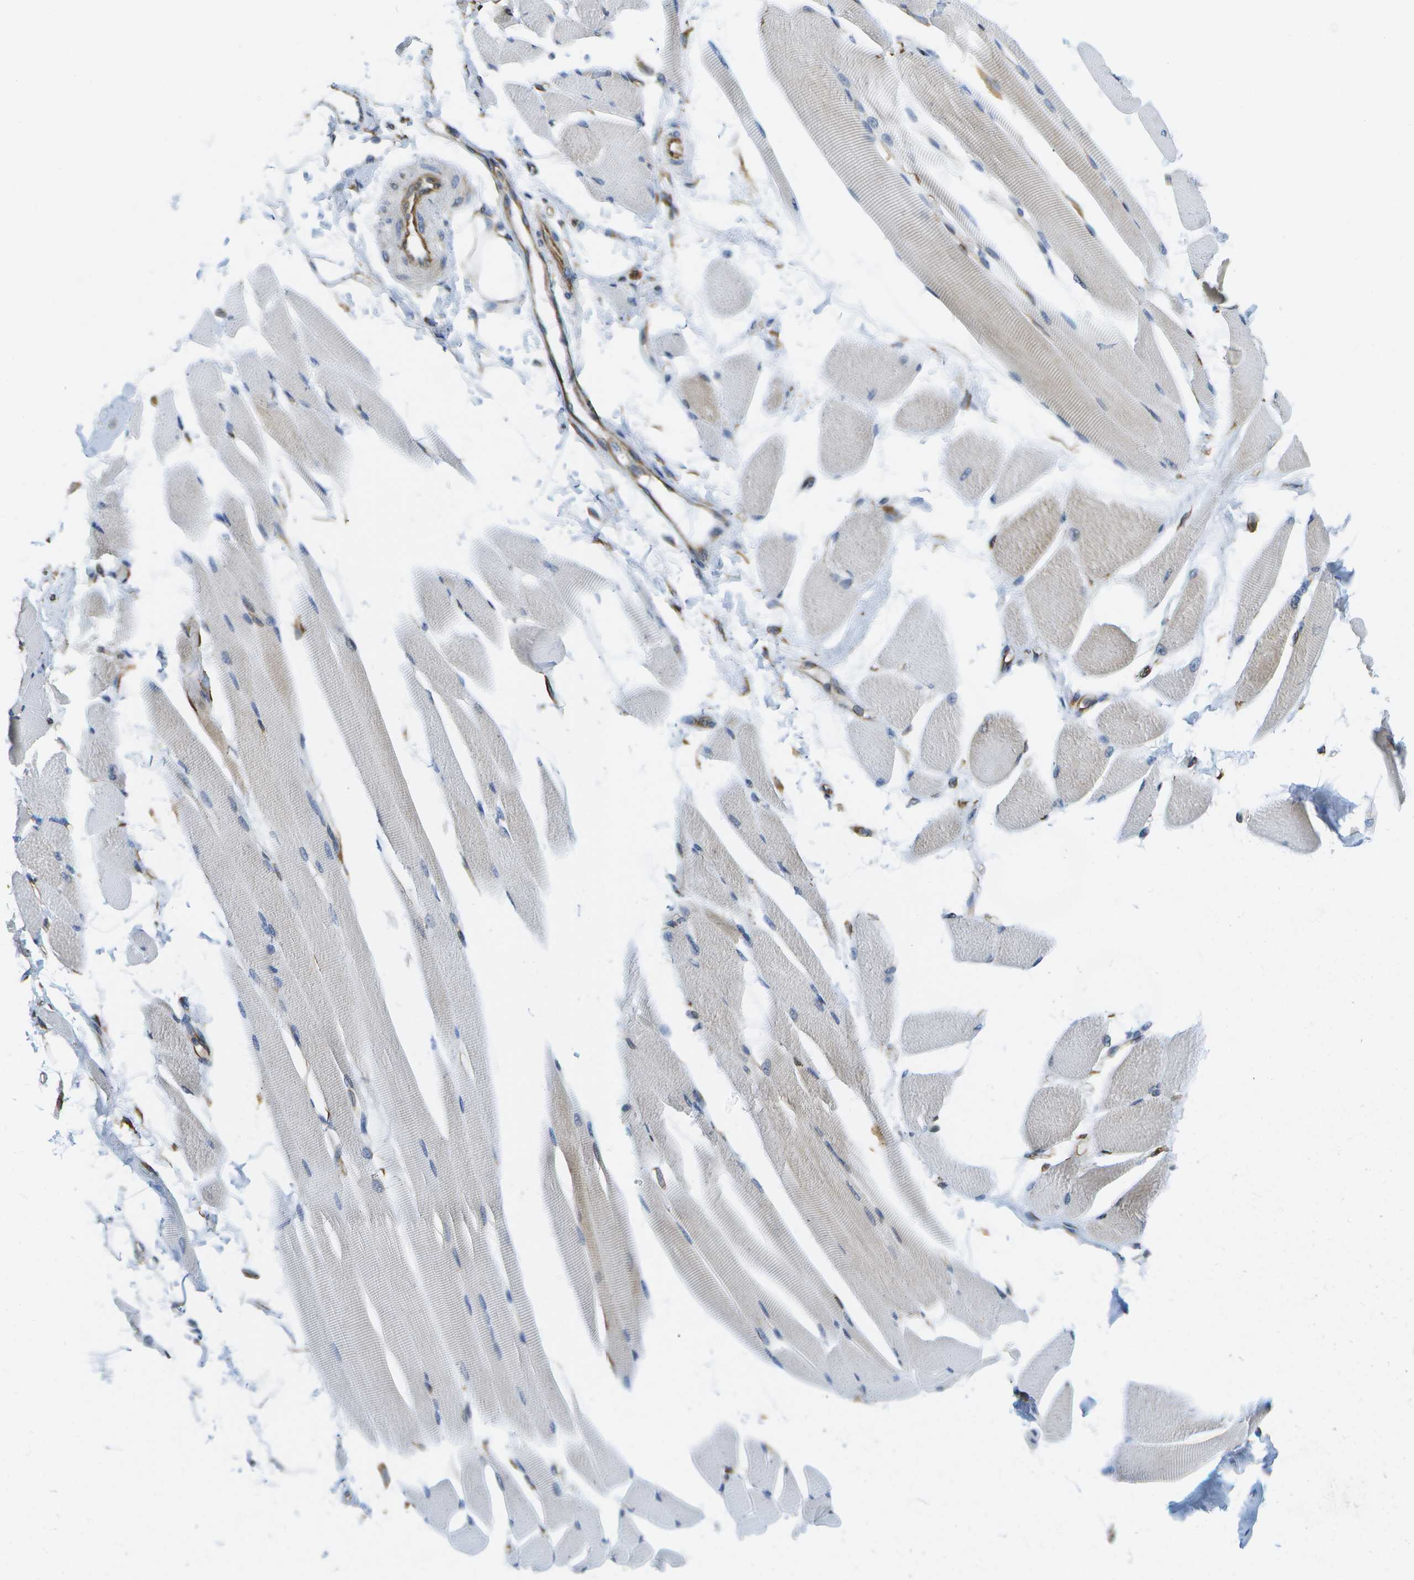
{"staining": {"intensity": "weak", "quantity": "<25%", "location": "cytoplasmic/membranous"}, "tissue": "skeletal muscle", "cell_type": "Myocytes", "image_type": "normal", "snomed": [{"axis": "morphology", "description": "Normal tissue, NOS"}, {"axis": "topography", "description": "Skeletal muscle"}, {"axis": "topography", "description": "Peripheral nerve tissue"}], "caption": "The photomicrograph reveals no significant expression in myocytes of skeletal muscle.", "gene": "ZDHHC17", "patient": {"sex": "female", "age": 84}}